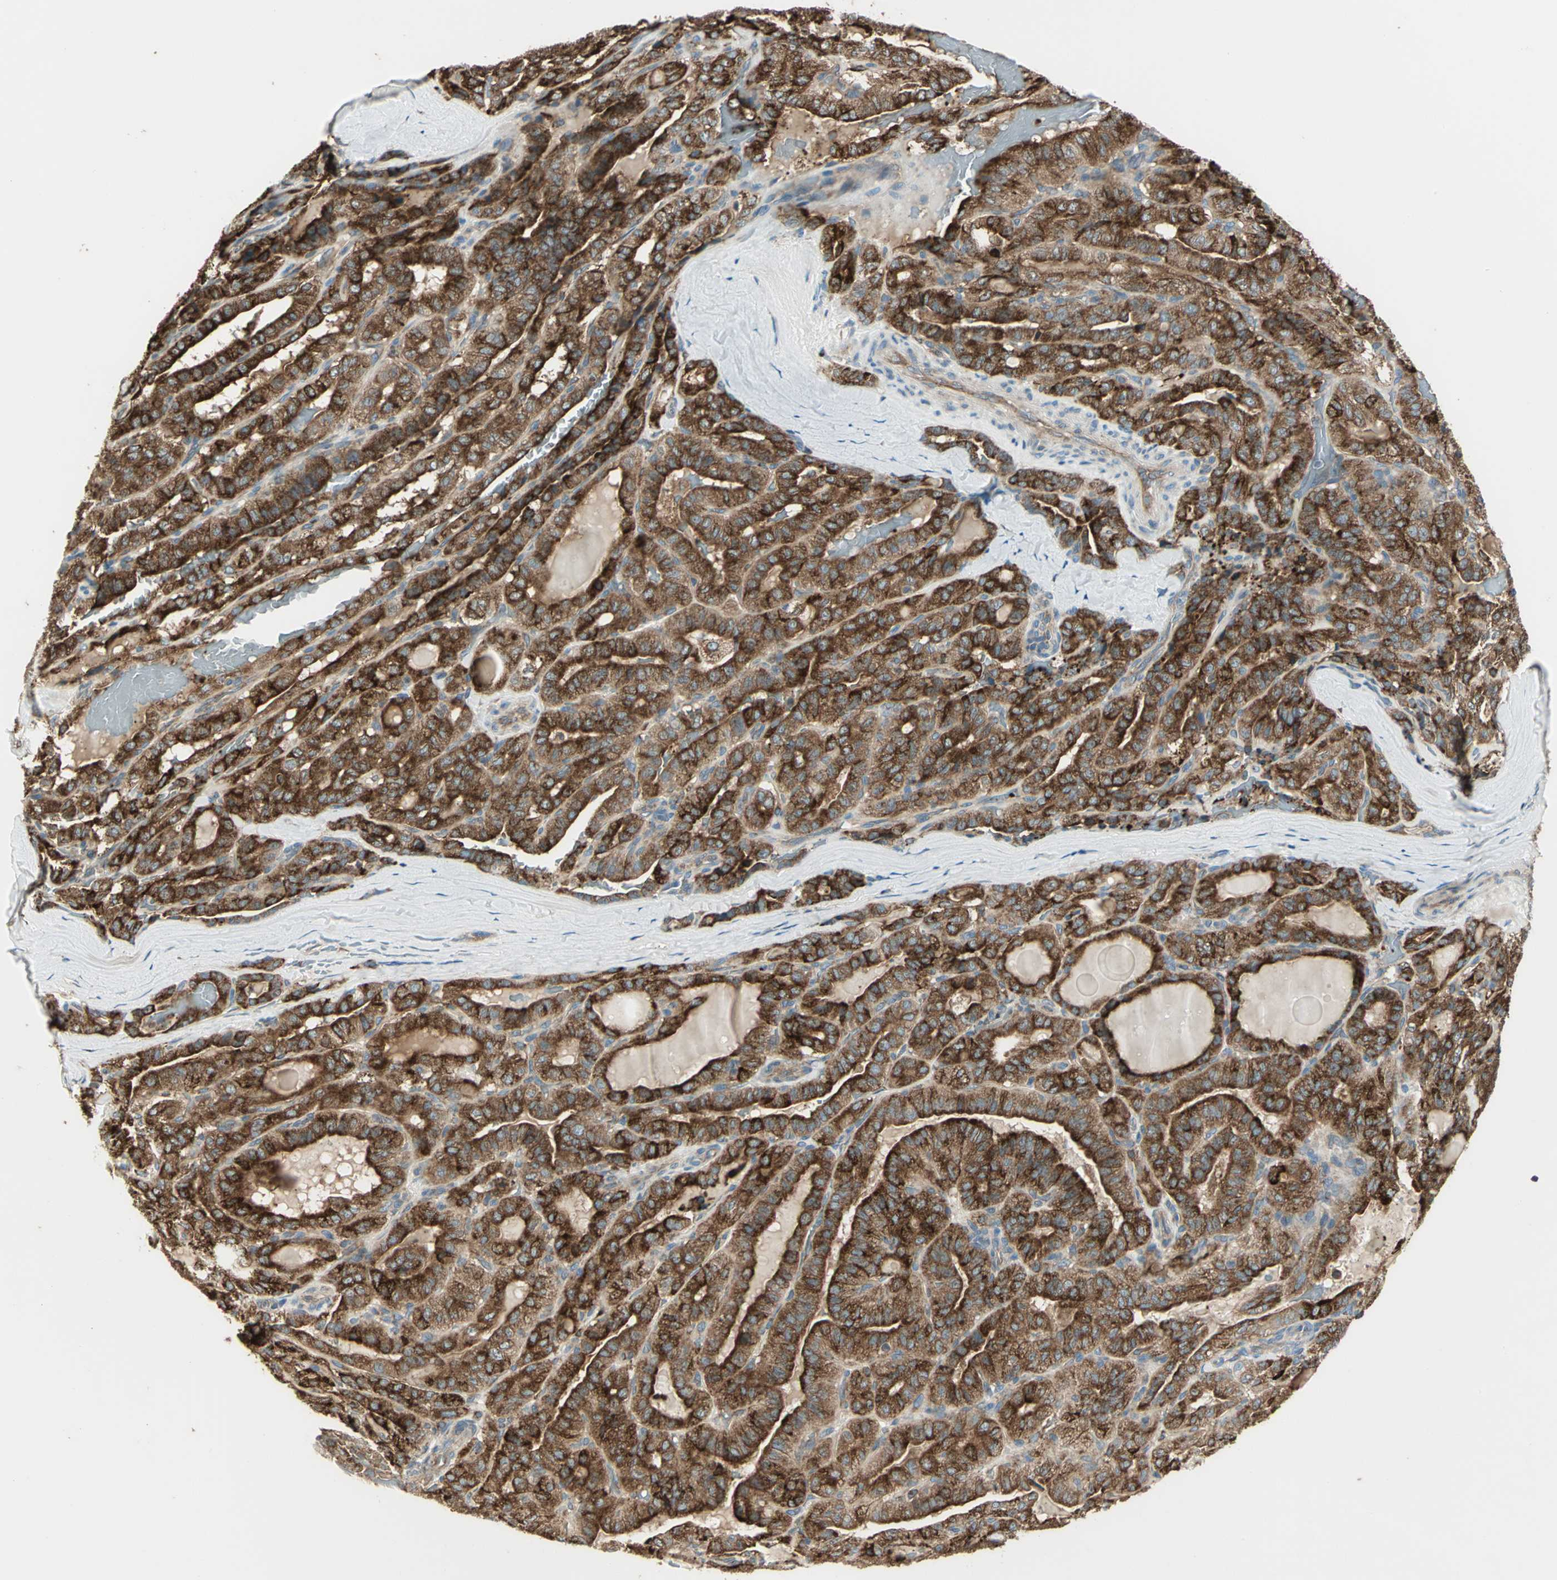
{"staining": {"intensity": "strong", "quantity": ">75%", "location": "cytoplasmic/membranous"}, "tissue": "thyroid cancer", "cell_type": "Tumor cells", "image_type": "cancer", "snomed": [{"axis": "morphology", "description": "Papillary adenocarcinoma, NOS"}, {"axis": "topography", "description": "Thyroid gland"}], "caption": "Immunohistochemical staining of human thyroid papillary adenocarcinoma shows high levels of strong cytoplasmic/membranous staining in approximately >75% of tumor cells.", "gene": "PDIA4", "patient": {"sex": "male", "age": 77}}